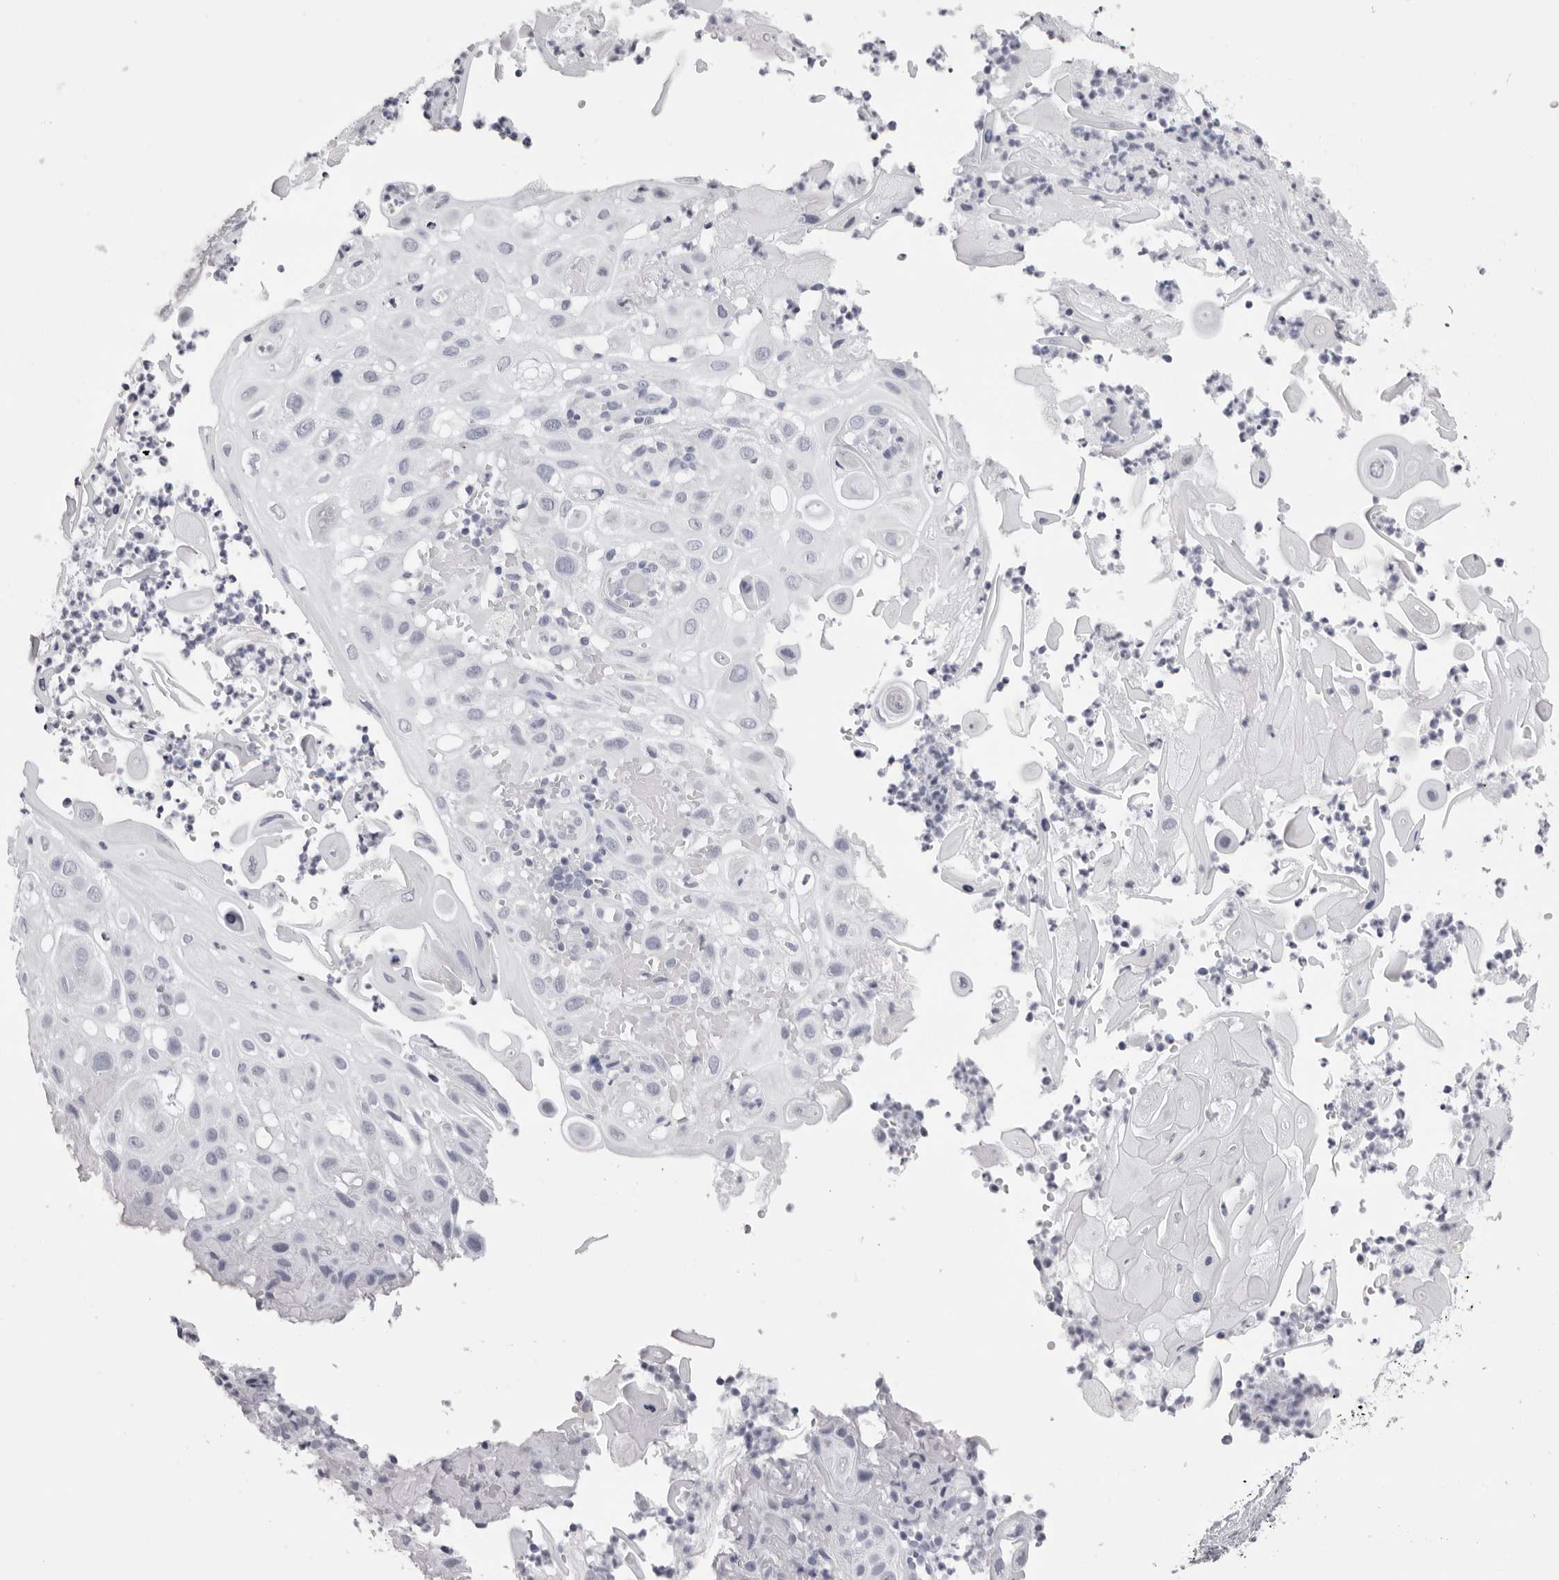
{"staining": {"intensity": "negative", "quantity": "none", "location": "none"}, "tissue": "skin cancer", "cell_type": "Tumor cells", "image_type": "cancer", "snomed": [{"axis": "morphology", "description": "Normal tissue, NOS"}, {"axis": "morphology", "description": "Squamous cell carcinoma, NOS"}, {"axis": "topography", "description": "Skin"}], "caption": "This is a image of immunohistochemistry staining of skin cancer (squamous cell carcinoma), which shows no expression in tumor cells. (DAB (3,3'-diaminobenzidine) IHC, high magnification).", "gene": "RHO", "patient": {"sex": "female", "age": 96}}